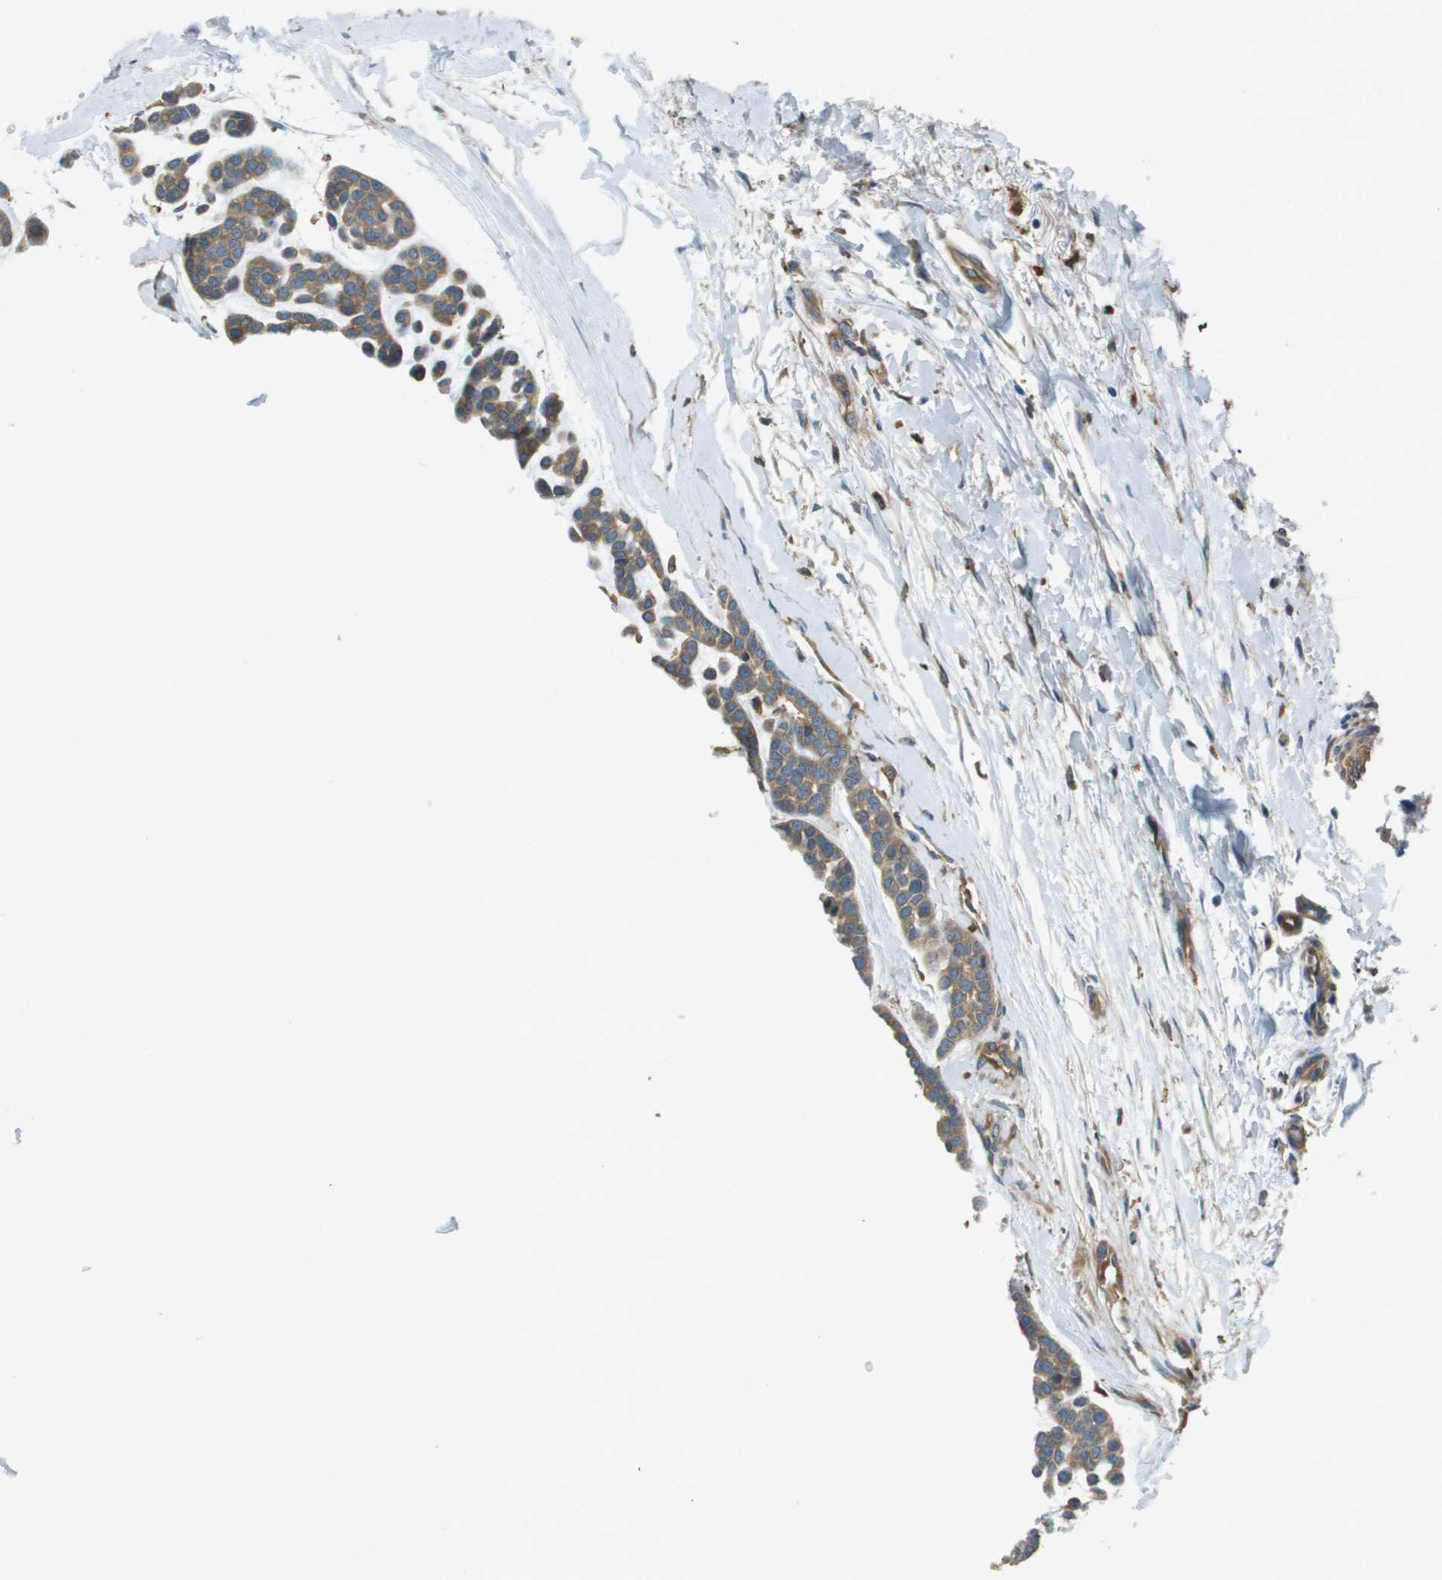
{"staining": {"intensity": "moderate", "quantity": ">75%", "location": "cytoplasmic/membranous"}, "tissue": "head and neck cancer", "cell_type": "Tumor cells", "image_type": "cancer", "snomed": [{"axis": "morphology", "description": "Adenocarcinoma, NOS"}, {"axis": "morphology", "description": "Adenoma, NOS"}, {"axis": "topography", "description": "Head-Neck"}], "caption": "The histopathology image displays immunohistochemical staining of head and neck cancer (adenoma). There is moderate cytoplasmic/membranous staining is seen in approximately >75% of tumor cells. The staining is performed using DAB brown chromogen to label protein expression. The nuclei are counter-stained blue using hematoxylin.", "gene": "CORO1B", "patient": {"sex": "female", "age": 55}}